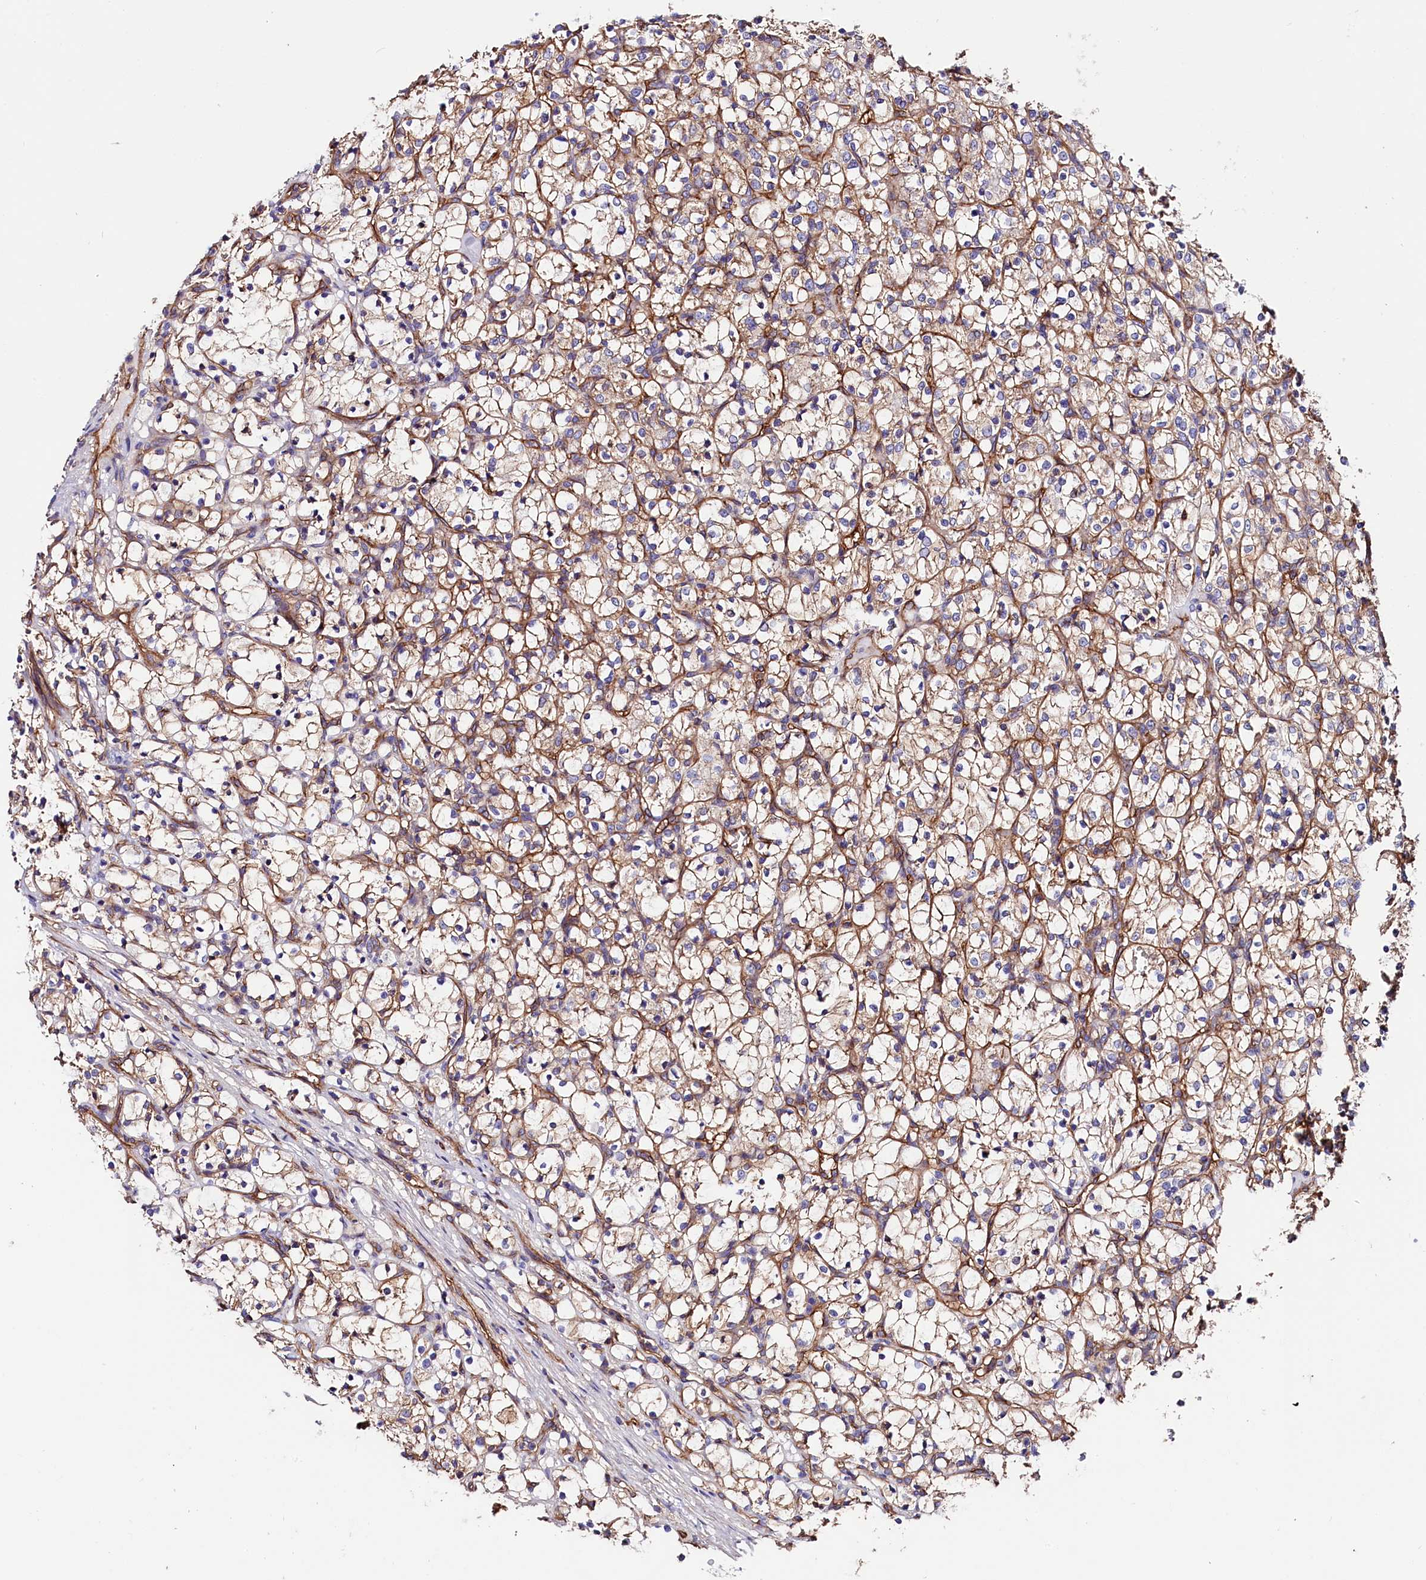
{"staining": {"intensity": "weak", "quantity": "25%-75%", "location": "cytoplasmic/membranous"}, "tissue": "renal cancer", "cell_type": "Tumor cells", "image_type": "cancer", "snomed": [{"axis": "morphology", "description": "Adenocarcinoma, NOS"}, {"axis": "topography", "description": "Kidney"}], "caption": "Tumor cells display low levels of weak cytoplasmic/membranous positivity in about 25%-75% of cells in human renal cancer.", "gene": "ATP2B4", "patient": {"sex": "female", "age": 69}}